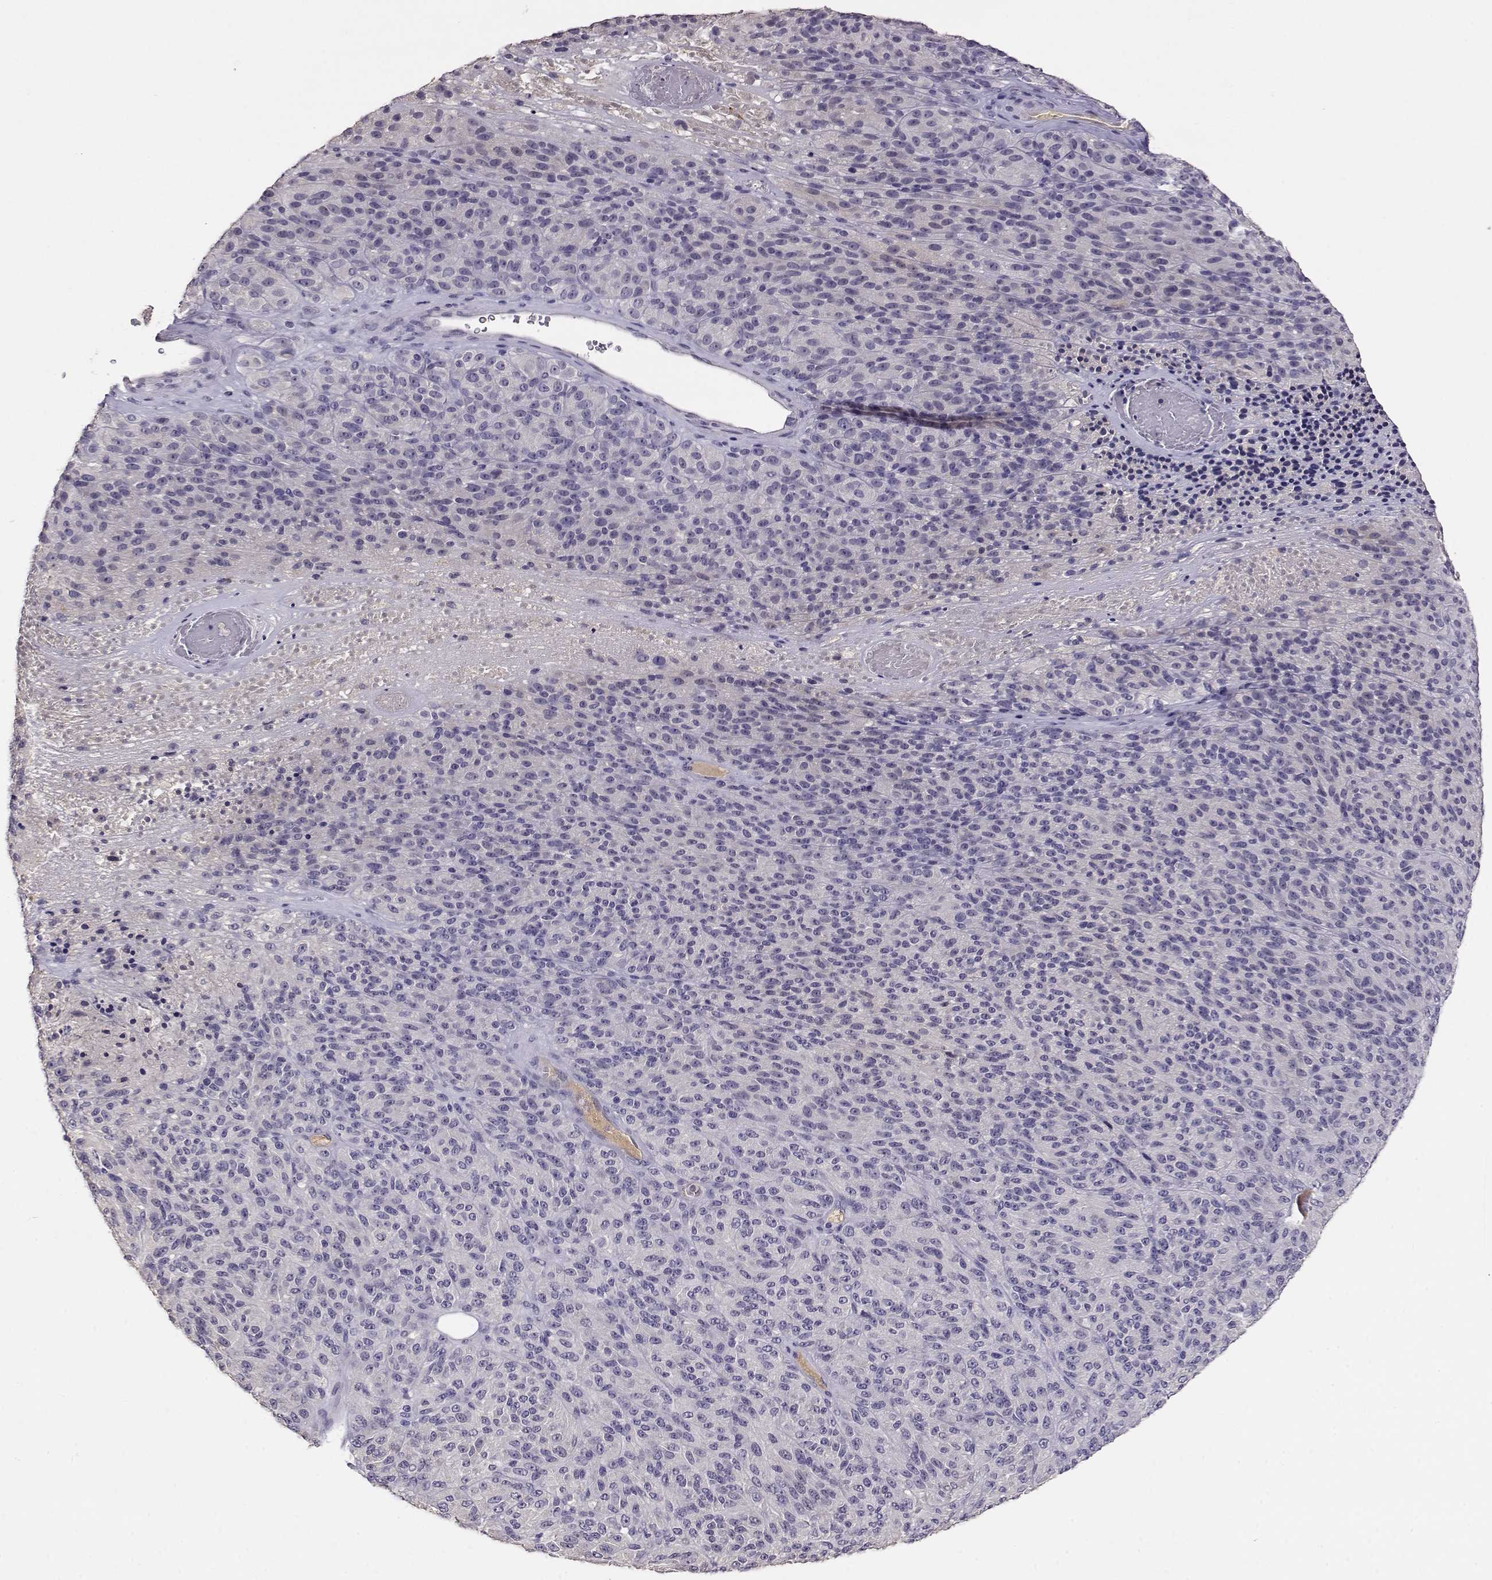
{"staining": {"intensity": "negative", "quantity": "none", "location": "none"}, "tissue": "melanoma", "cell_type": "Tumor cells", "image_type": "cancer", "snomed": [{"axis": "morphology", "description": "Malignant melanoma, Metastatic site"}, {"axis": "topography", "description": "Brain"}], "caption": "Protein analysis of malignant melanoma (metastatic site) displays no significant expression in tumor cells.", "gene": "TACR1", "patient": {"sex": "female", "age": 56}}